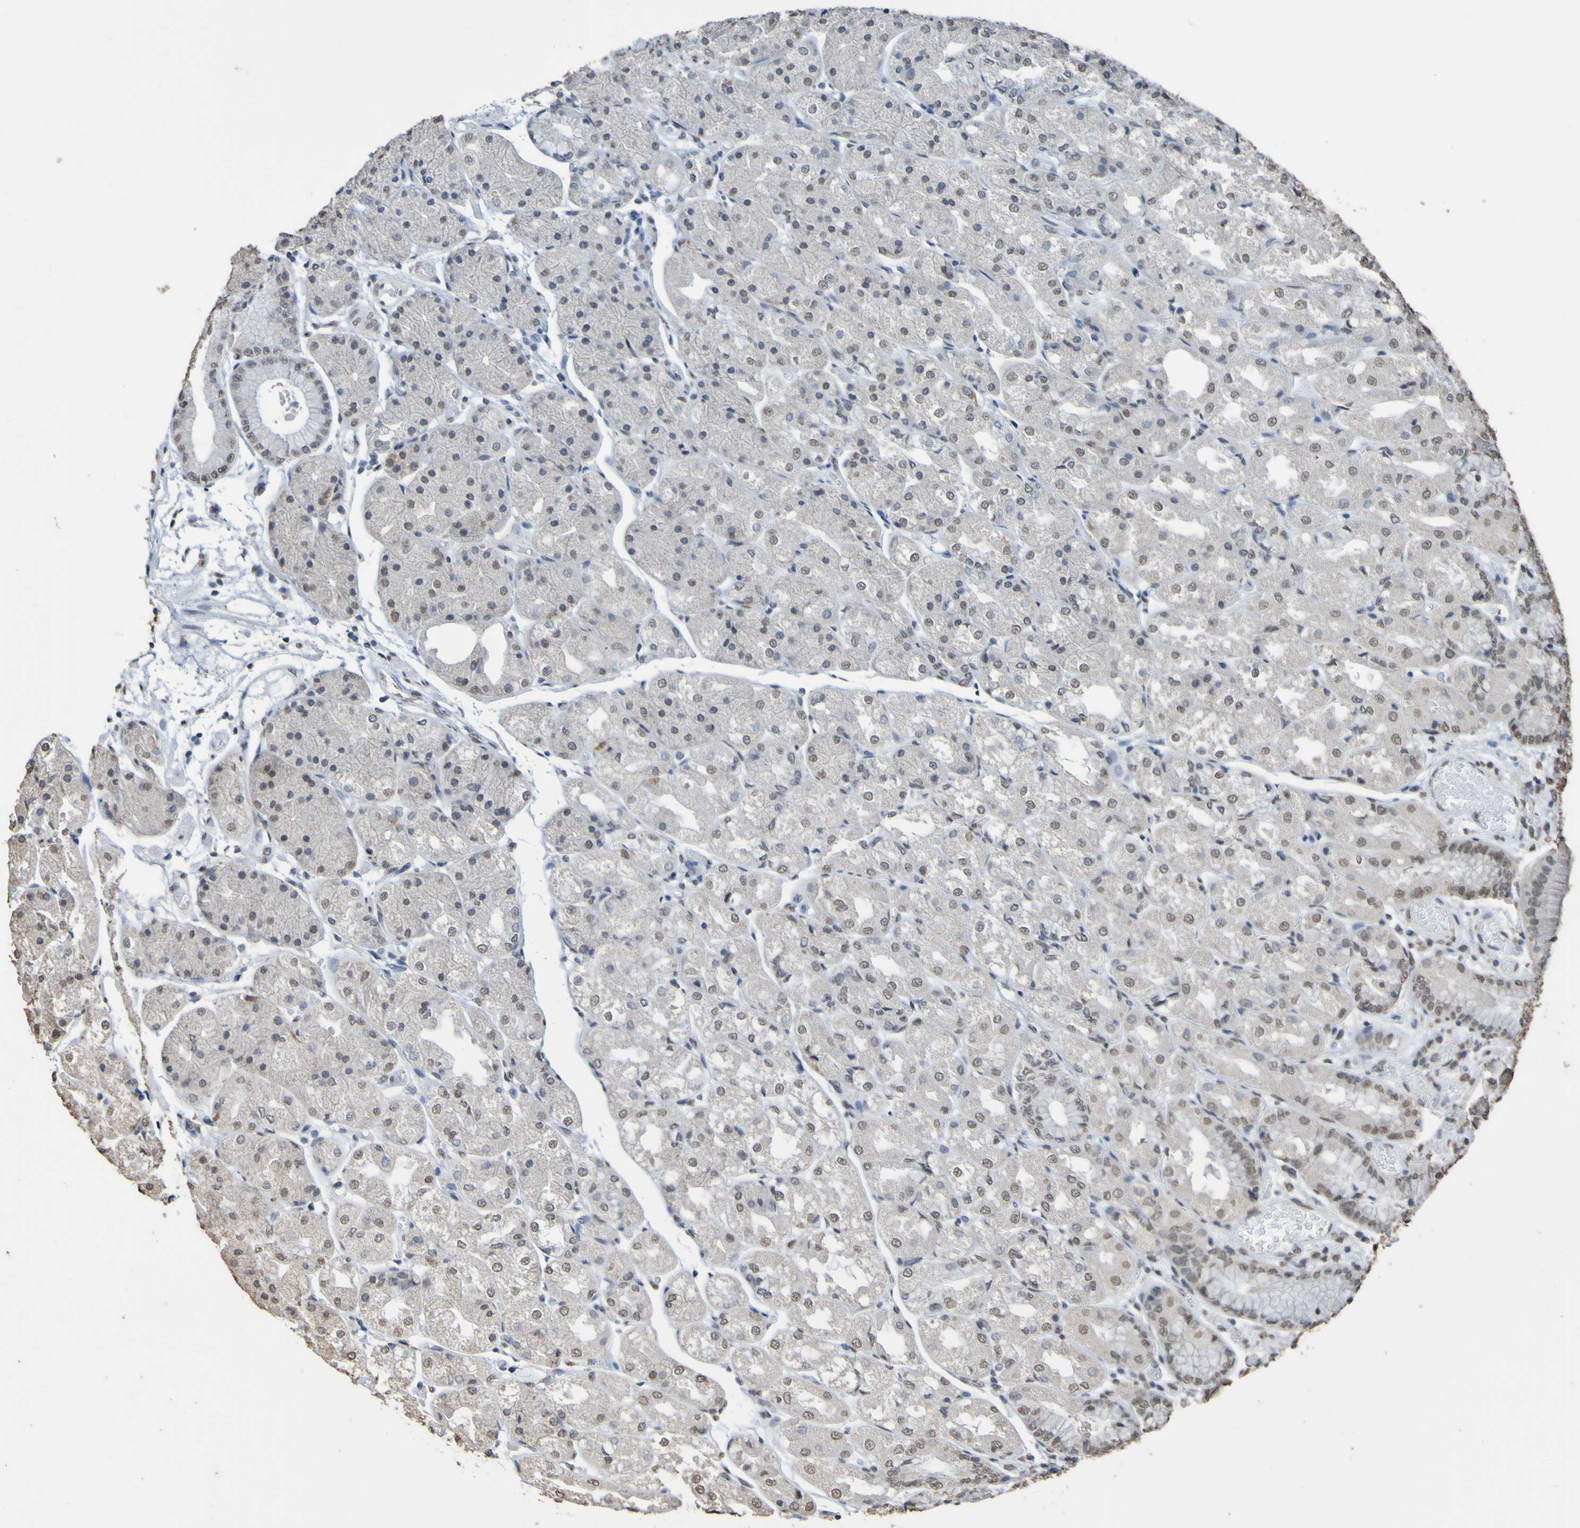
{"staining": {"intensity": "weak", "quantity": "25%-75%", "location": "nuclear"}, "tissue": "stomach", "cell_type": "Glandular cells", "image_type": "normal", "snomed": [{"axis": "morphology", "description": "Normal tissue, NOS"}, {"axis": "topography", "description": "Stomach, upper"}], "caption": "Brown immunohistochemical staining in benign human stomach reveals weak nuclear expression in approximately 25%-75% of glandular cells.", "gene": "ALKBH2", "patient": {"sex": "male", "age": 72}}